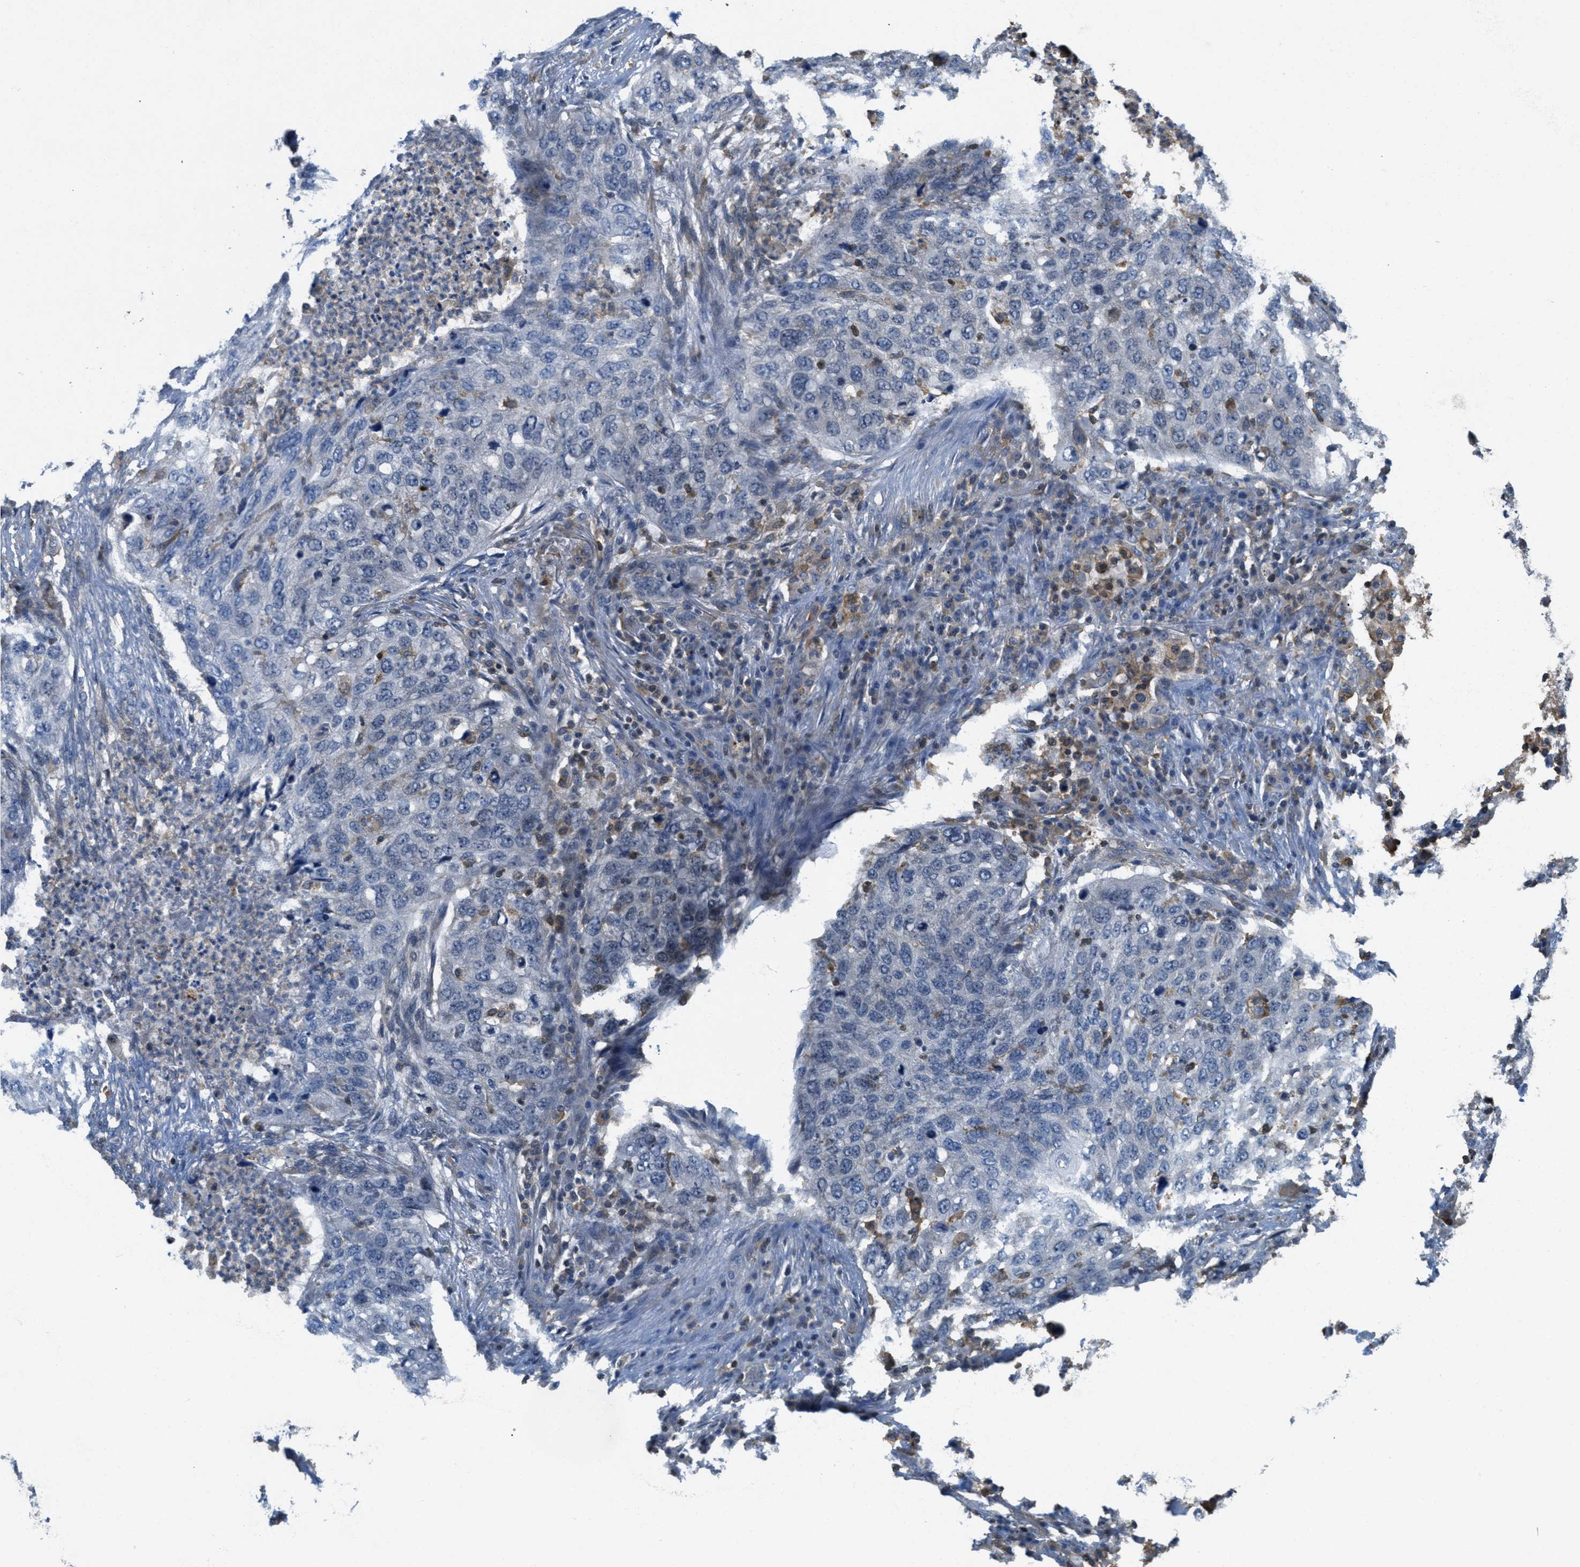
{"staining": {"intensity": "negative", "quantity": "none", "location": "none"}, "tissue": "lung cancer", "cell_type": "Tumor cells", "image_type": "cancer", "snomed": [{"axis": "morphology", "description": "Squamous cell carcinoma, NOS"}, {"axis": "topography", "description": "Lung"}], "caption": "Lung cancer (squamous cell carcinoma) was stained to show a protein in brown. There is no significant expression in tumor cells. The staining was performed using DAB to visualize the protein expression in brown, while the nuclei were stained in blue with hematoxylin (Magnification: 20x).", "gene": "GRIK2", "patient": {"sex": "female", "age": 63}}